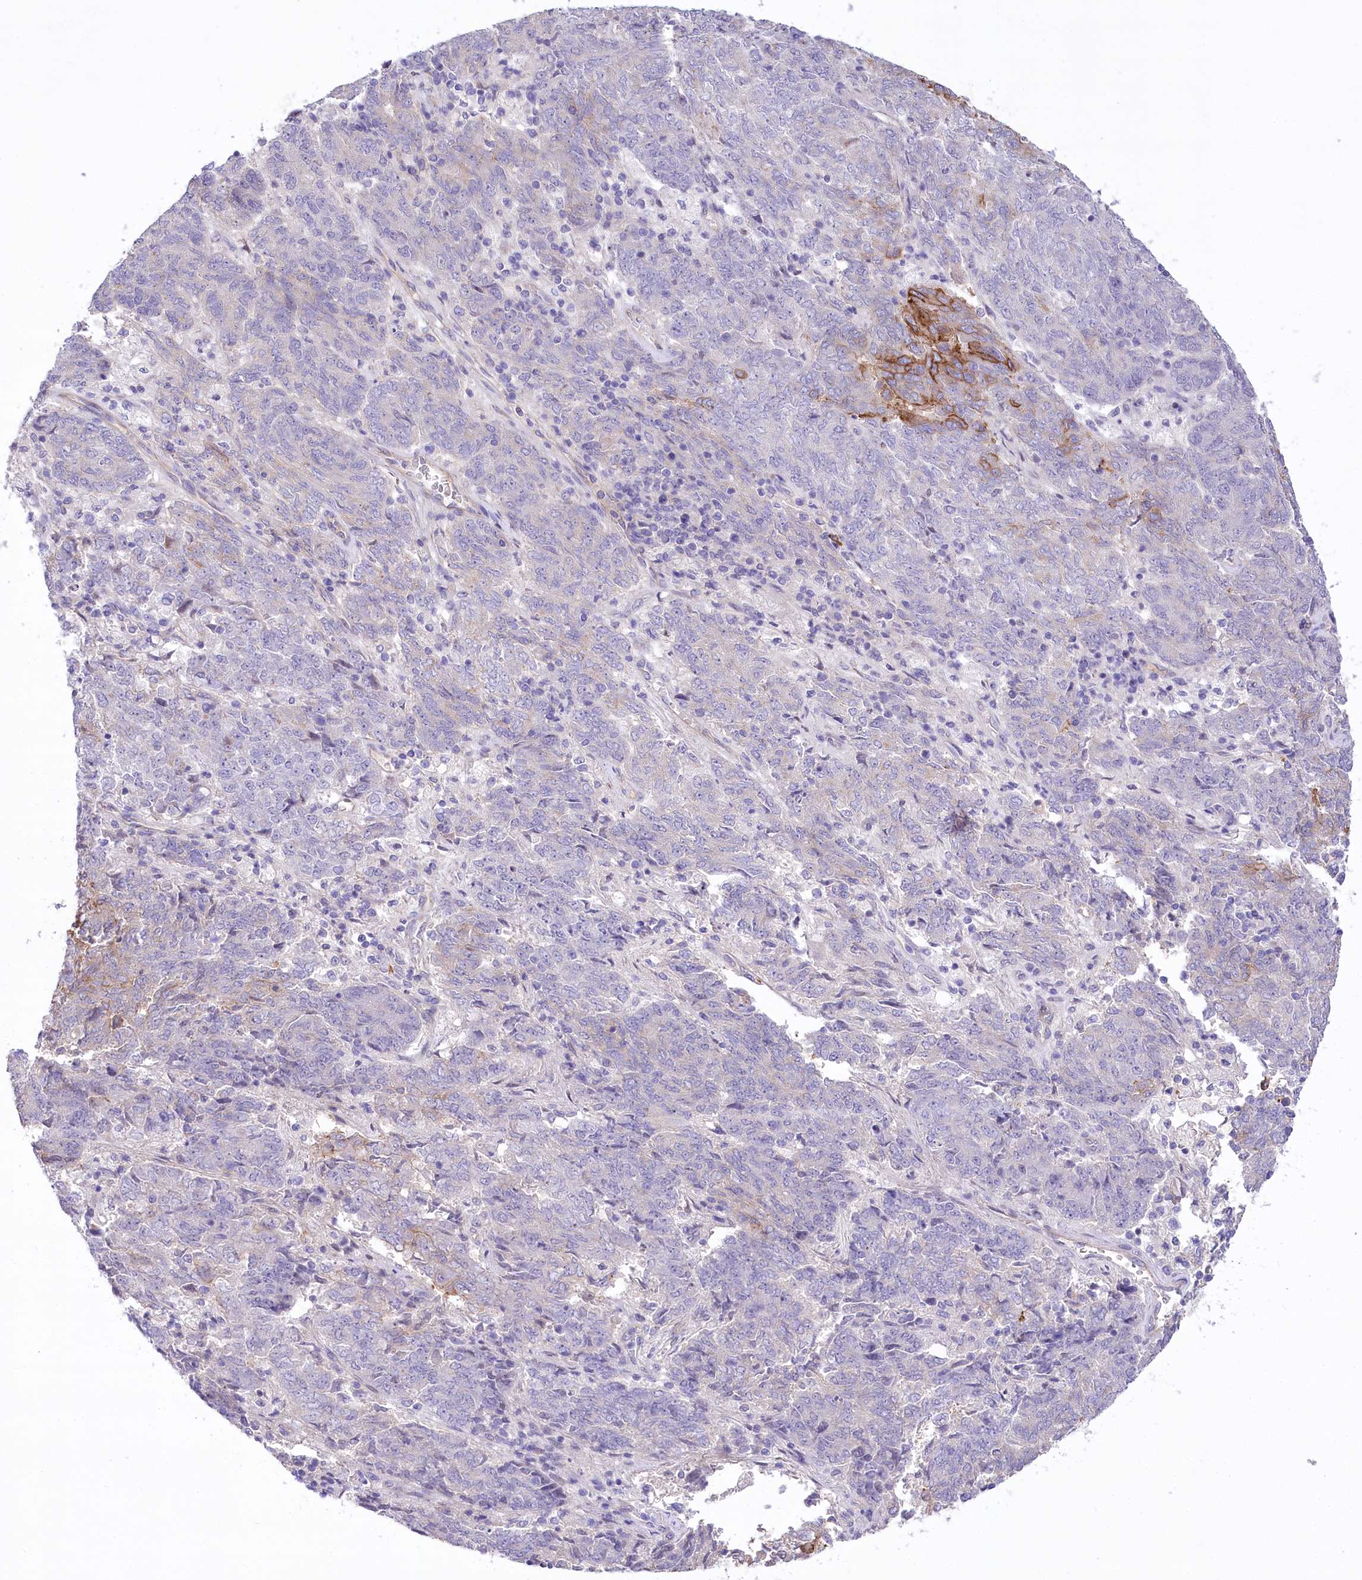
{"staining": {"intensity": "moderate", "quantity": "<25%", "location": "cytoplasmic/membranous"}, "tissue": "endometrial cancer", "cell_type": "Tumor cells", "image_type": "cancer", "snomed": [{"axis": "morphology", "description": "Adenocarcinoma, NOS"}, {"axis": "topography", "description": "Endometrium"}], "caption": "Endometrial cancer (adenocarcinoma) was stained to show a protein in brown. There is low levels of moderate cytoplasmic/membranous positivity in approximately <25% of tumor cells.", "gene": "CEP164", "patient": {"sex": "female", "age": 80}}